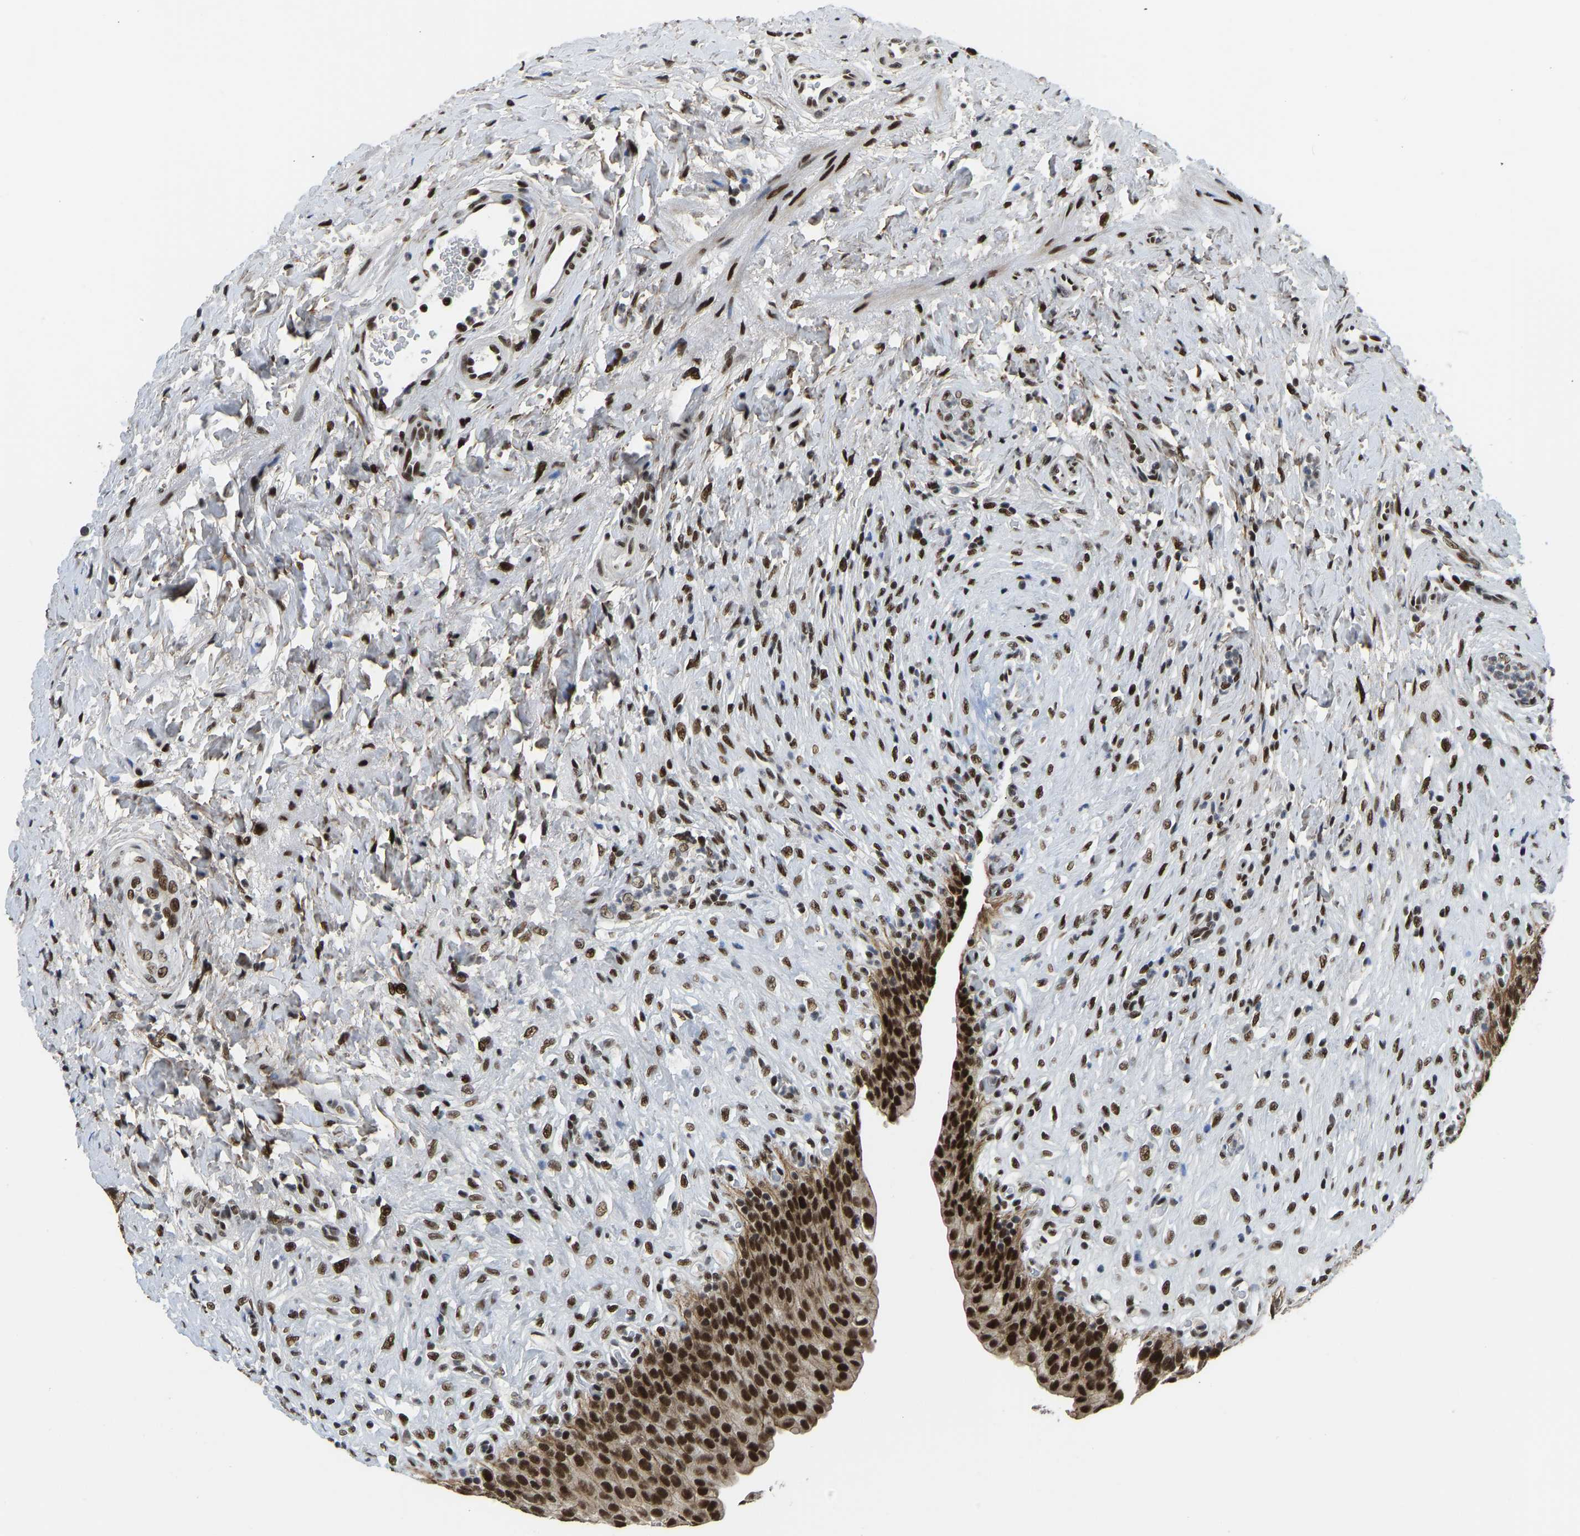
{"staining": {"intensity": "strong", "quantity": ">75%", "location": "cytoplasmic/membranous,nuclear"}, "tissue": "urinary bladder", "cell_type": "Urothelial cells", "image_type": "normal", "snomed": [{"axis": "morphology", "description": "Urothelial carcinoma, High grade"}, {"axis": "topography", "description": "Urinary bladder"}], "caption": "Immunohistochemistry (IHC) histopathology image of benign human urinary bladder stained for a protein (brown), which reveals high levels of strong cytoplasmic/membranous,nuclear expression in approximately >75% of urothelial cells.", "gene": "FOXK1", "patient": {"sex": "male", "age": 46}}